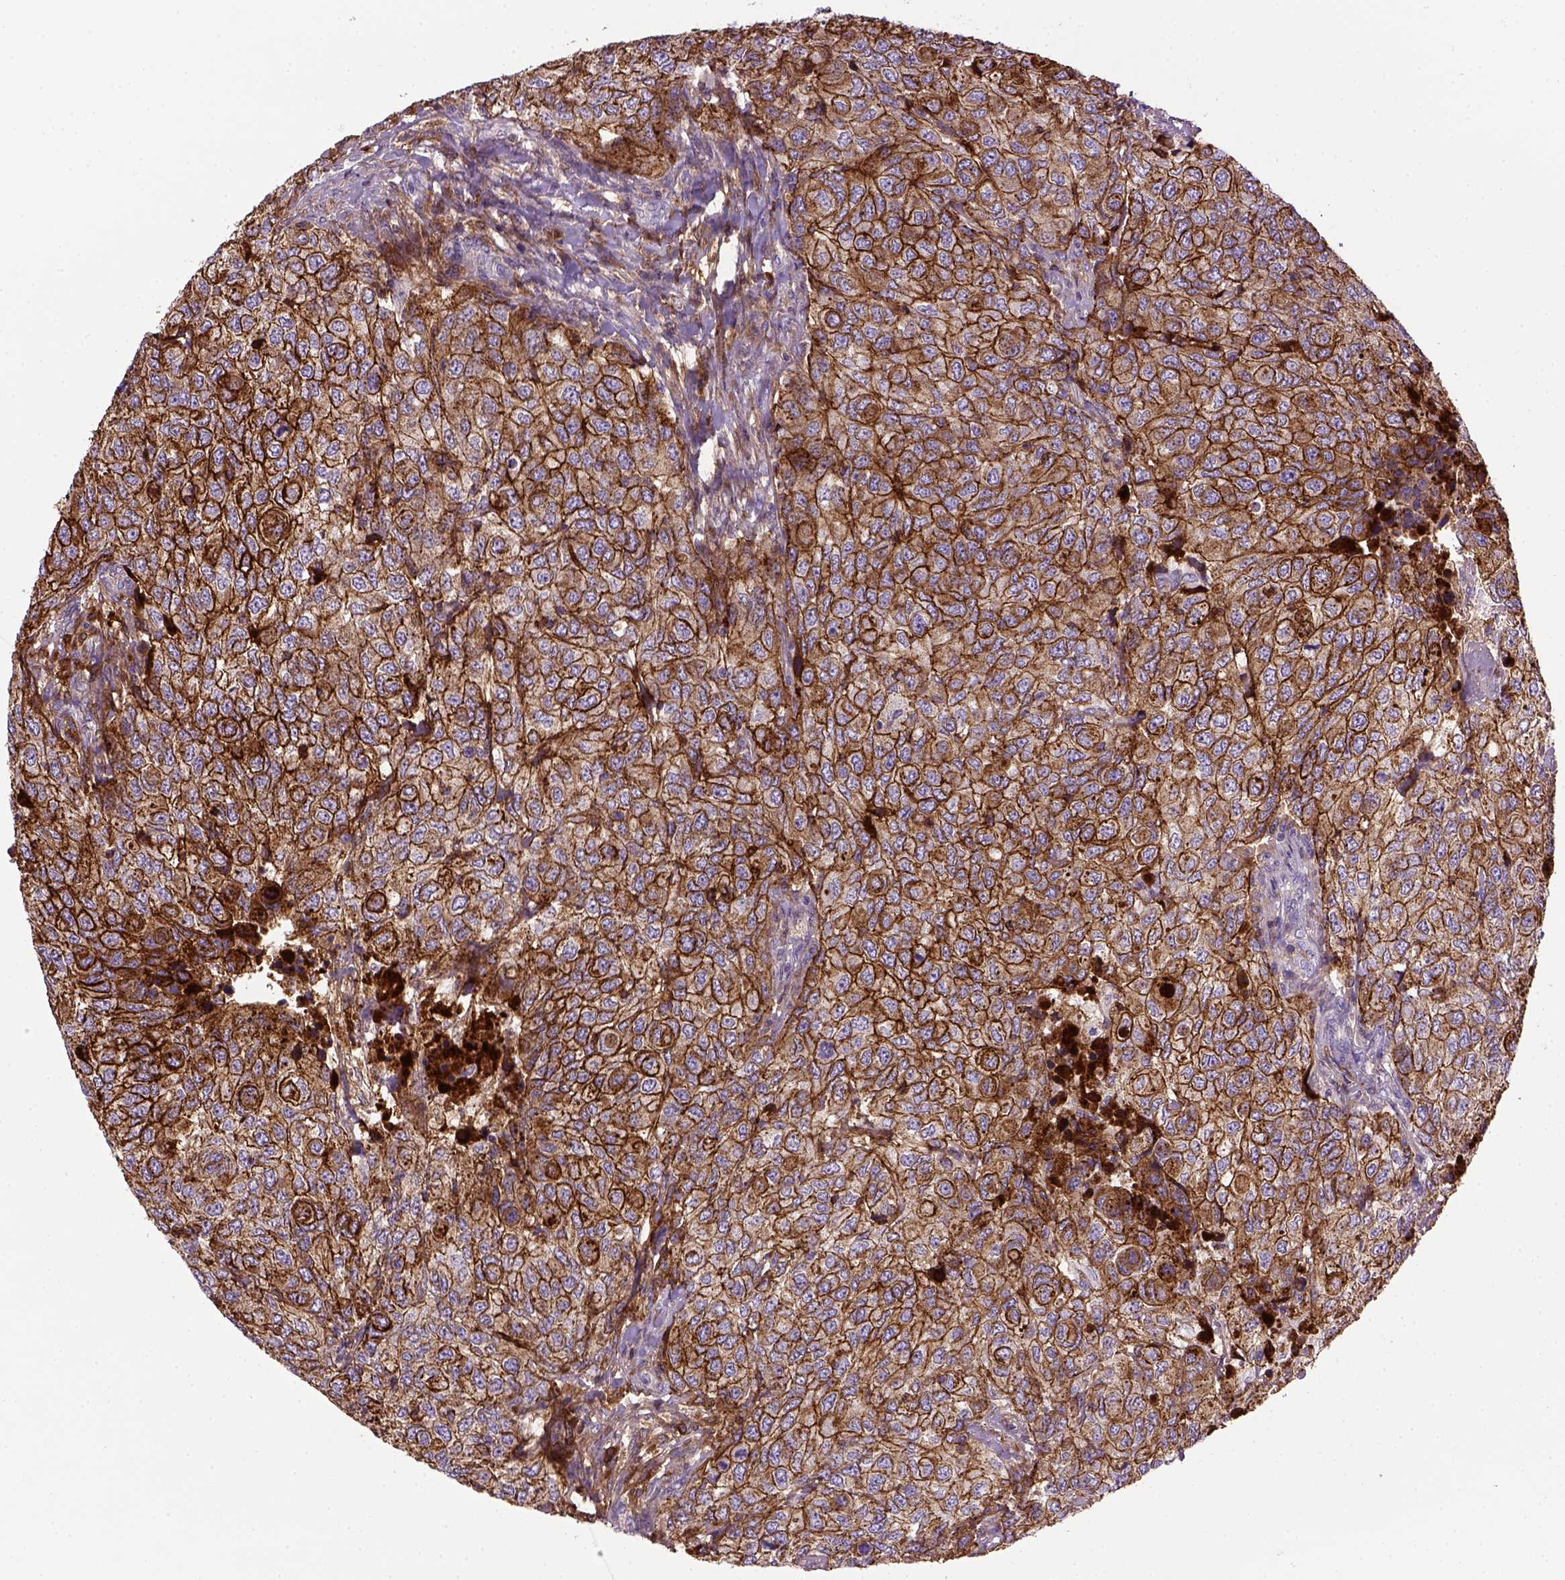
{"staining": {"intensity": "strong", "quantity": ">75%", "location": "cytoplasmic/membranous"}, "tissue": "urothelial cancer", "cell_type": "Tumor cells", "image_type": "cancer", "snomed": [{"axis": "morphology", "description": "Urothelial carcinoma, High grade"}, {"axis": "topography", "description": "Urinary bladder"}], "caption": "Human urothelial carcinoma (high-grade) stained for a protein (brown) exhibits strong cytoplasmic/membranous positive staining in approximately >75% of tumor cells.", "gene": "CDH1", "patient": {"sex": "female", "age": 78}}